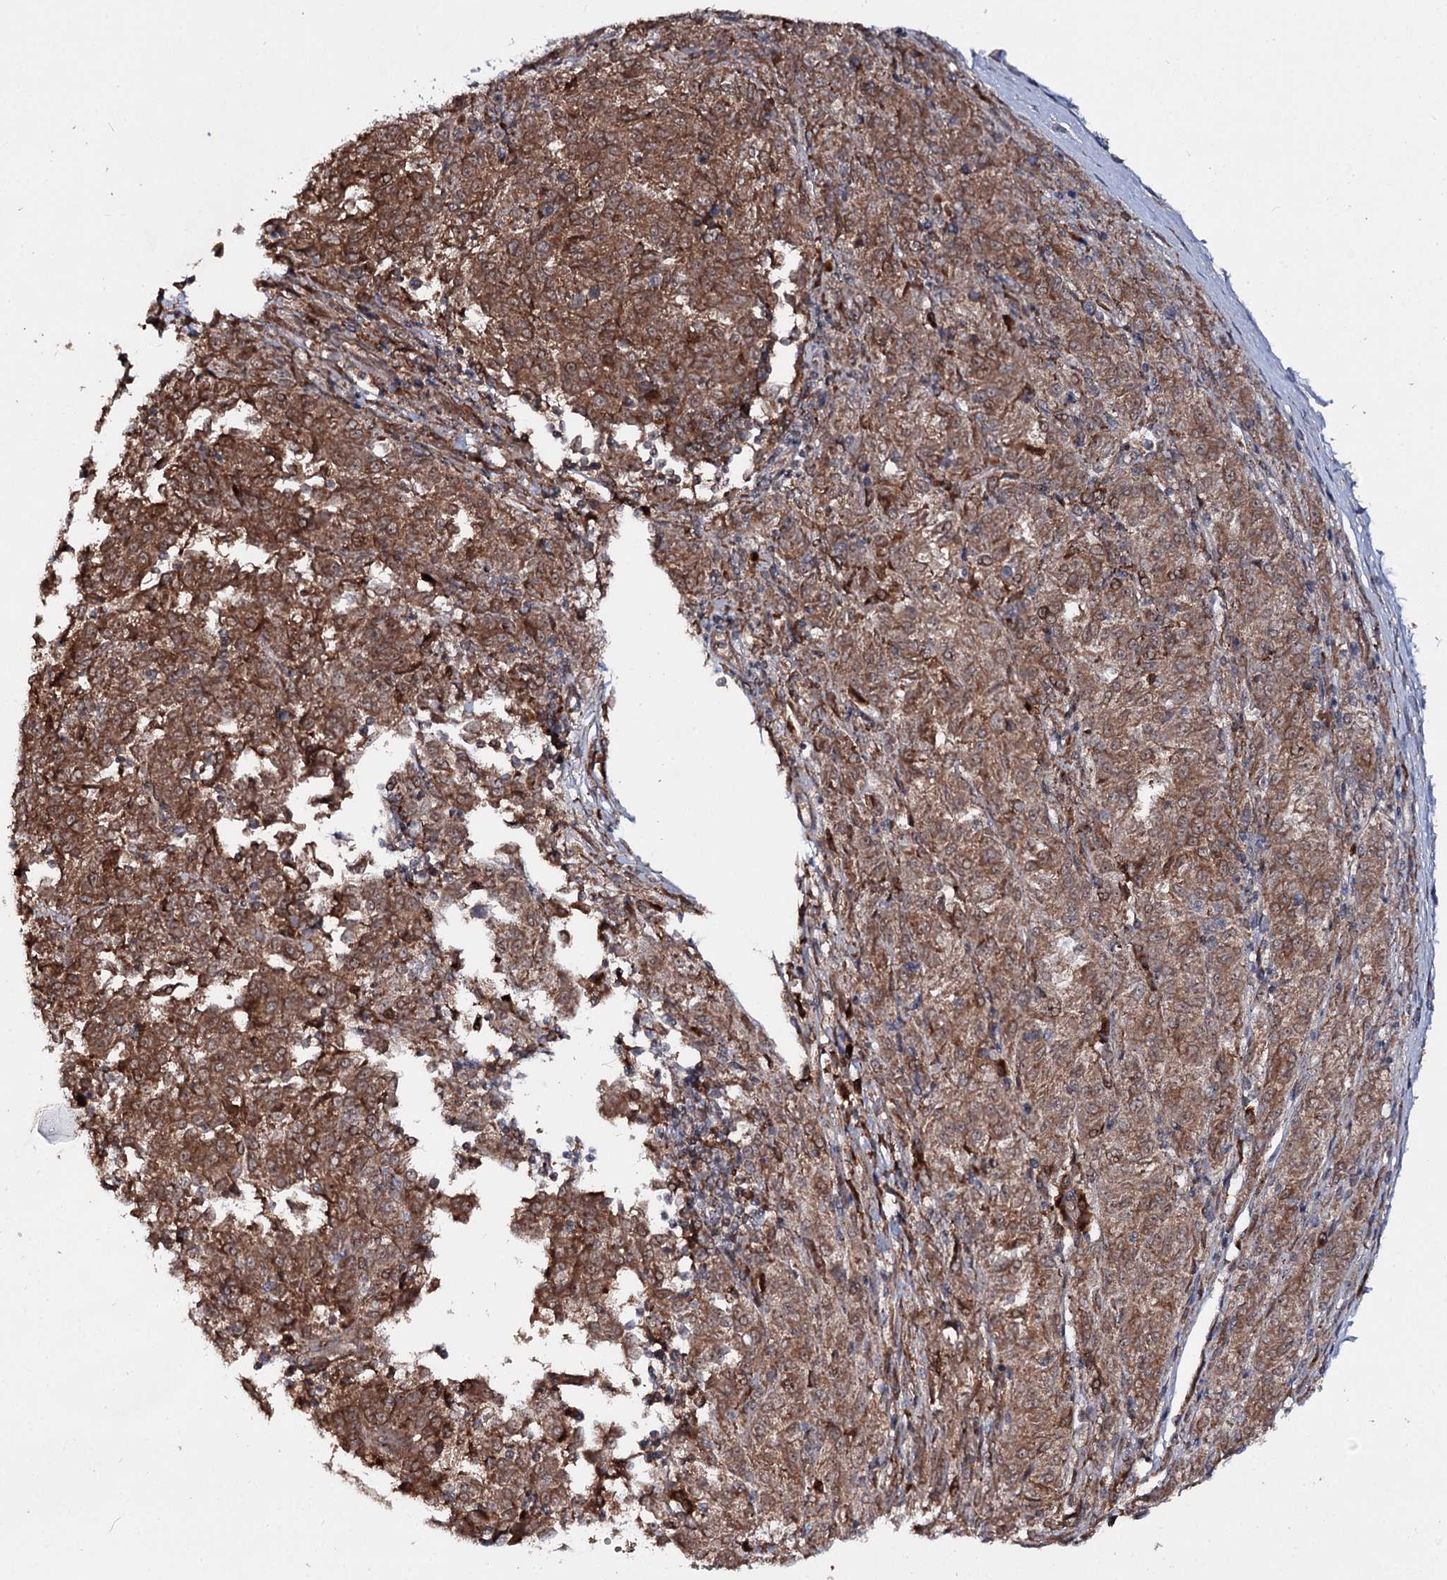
{"staining": {"intensity": "strong", "quantity": ">75%", "location": "cytoplasmic/membranous"}, "tissue": "melanoma", "cell_type": "Tumor cells", "image_type": "cancer", "snomed": [{"axis": "morphology", "description": "Malignant melanoma, NOS"}, {"axis": "topography", "description": "Skin"}], "caption": "IHC of human malignant melanoma demonstrates high levels of strong cytoplasmic/membranous staining in about >75% of tumor cells.", "gene": "MSANTD2", "patient": {"sex": "female", "age": 72}}